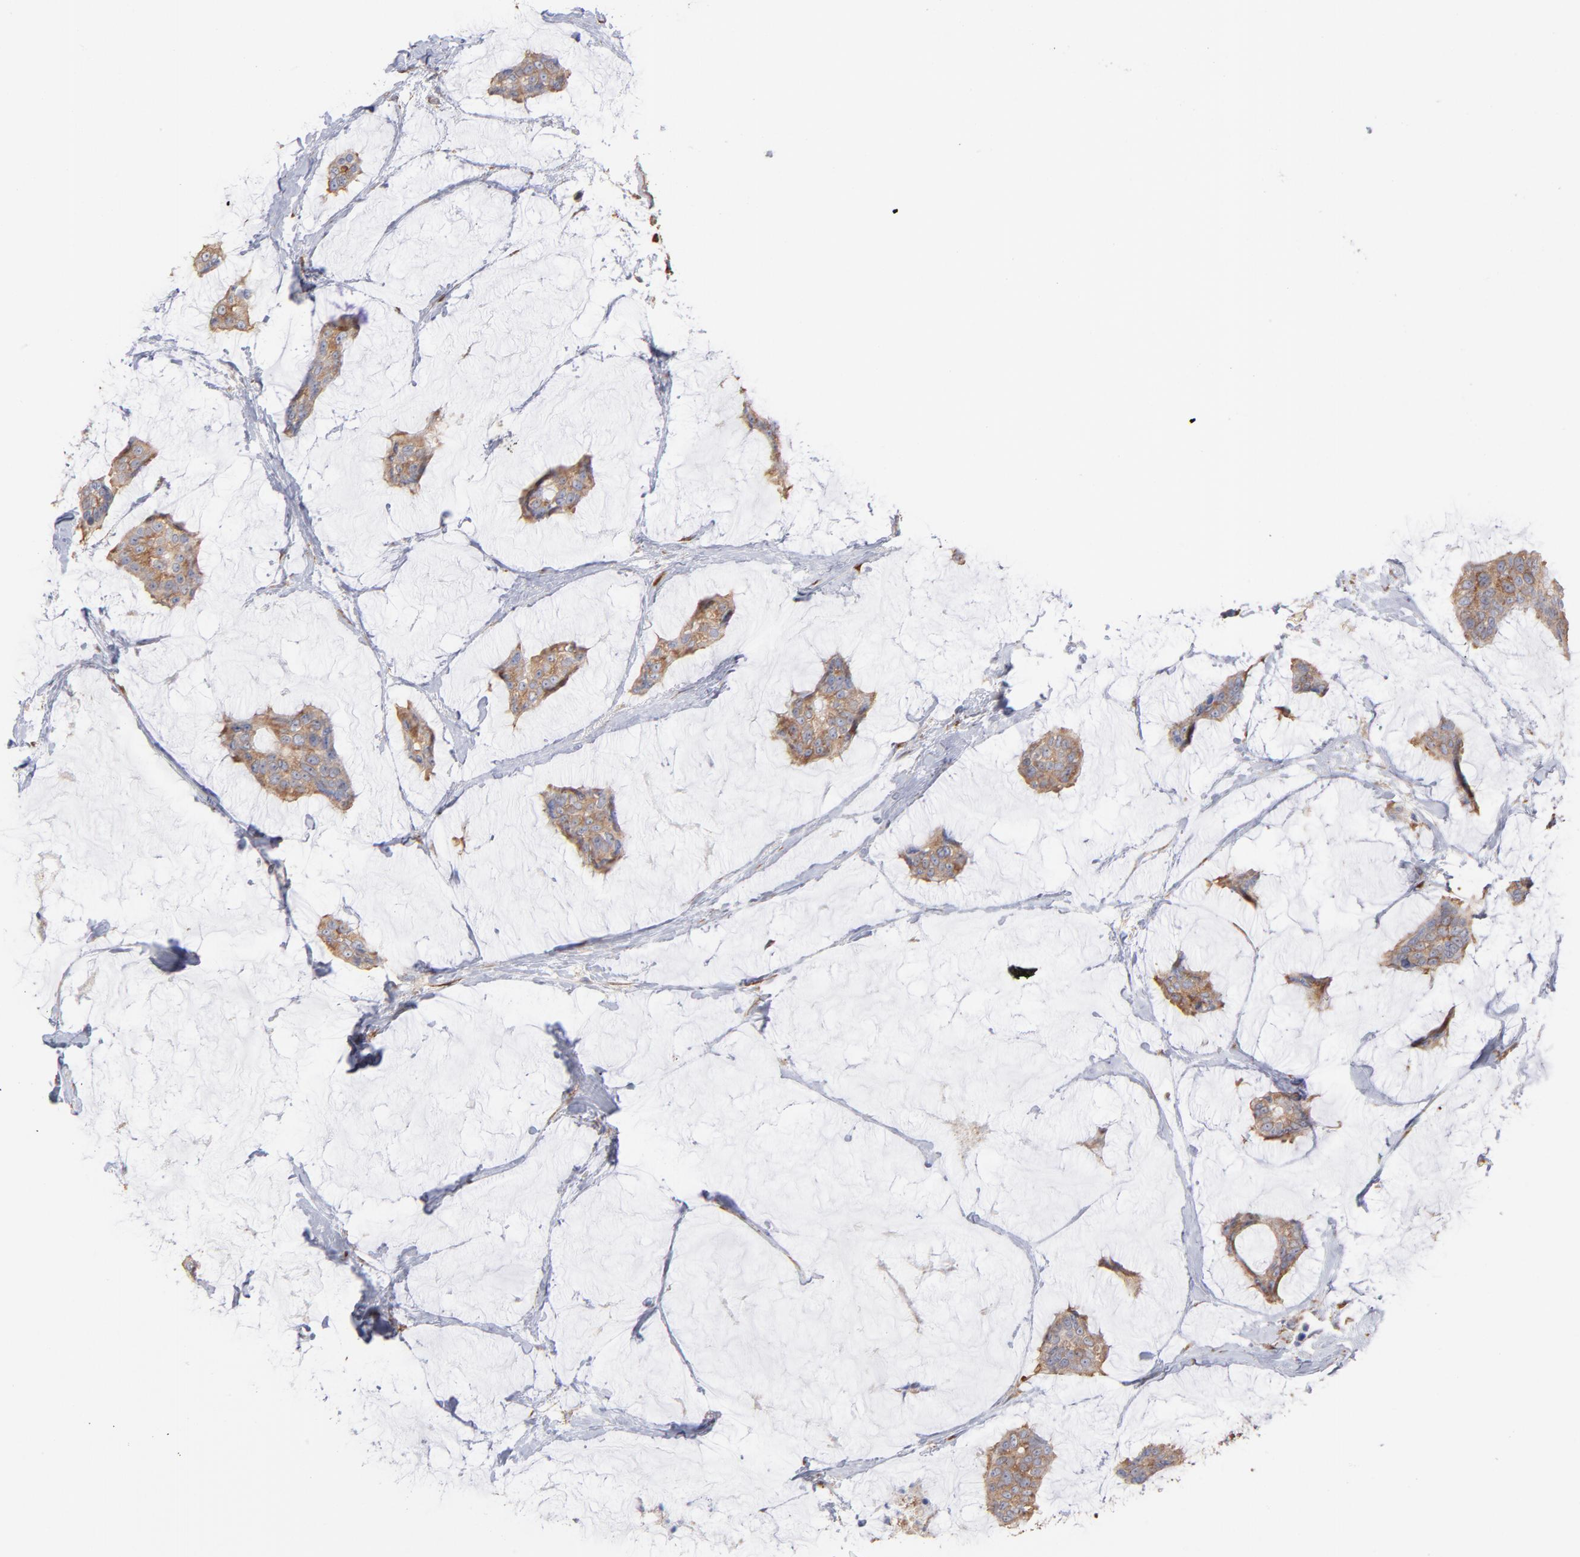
{"staining": {"intensity": "weak", "quantity": ">75%", "location": "cytoplasmic/membranous"}, "tissue": "breast cancer", "cell_type": "Tumor cells", "image_type": "cancer", "snomed": [{"axis": "morphology", "description": "Duct carcinoma"}, {"axis": "topography", "description": "Breast"}], "caption": "Weak cytoplasmic/membranous expression is identified in about >75% of tumor cells in invasive ductal carcinoma (breast).", "gene": "RPL9", "patient": {"sex": "female", "age": 93}}